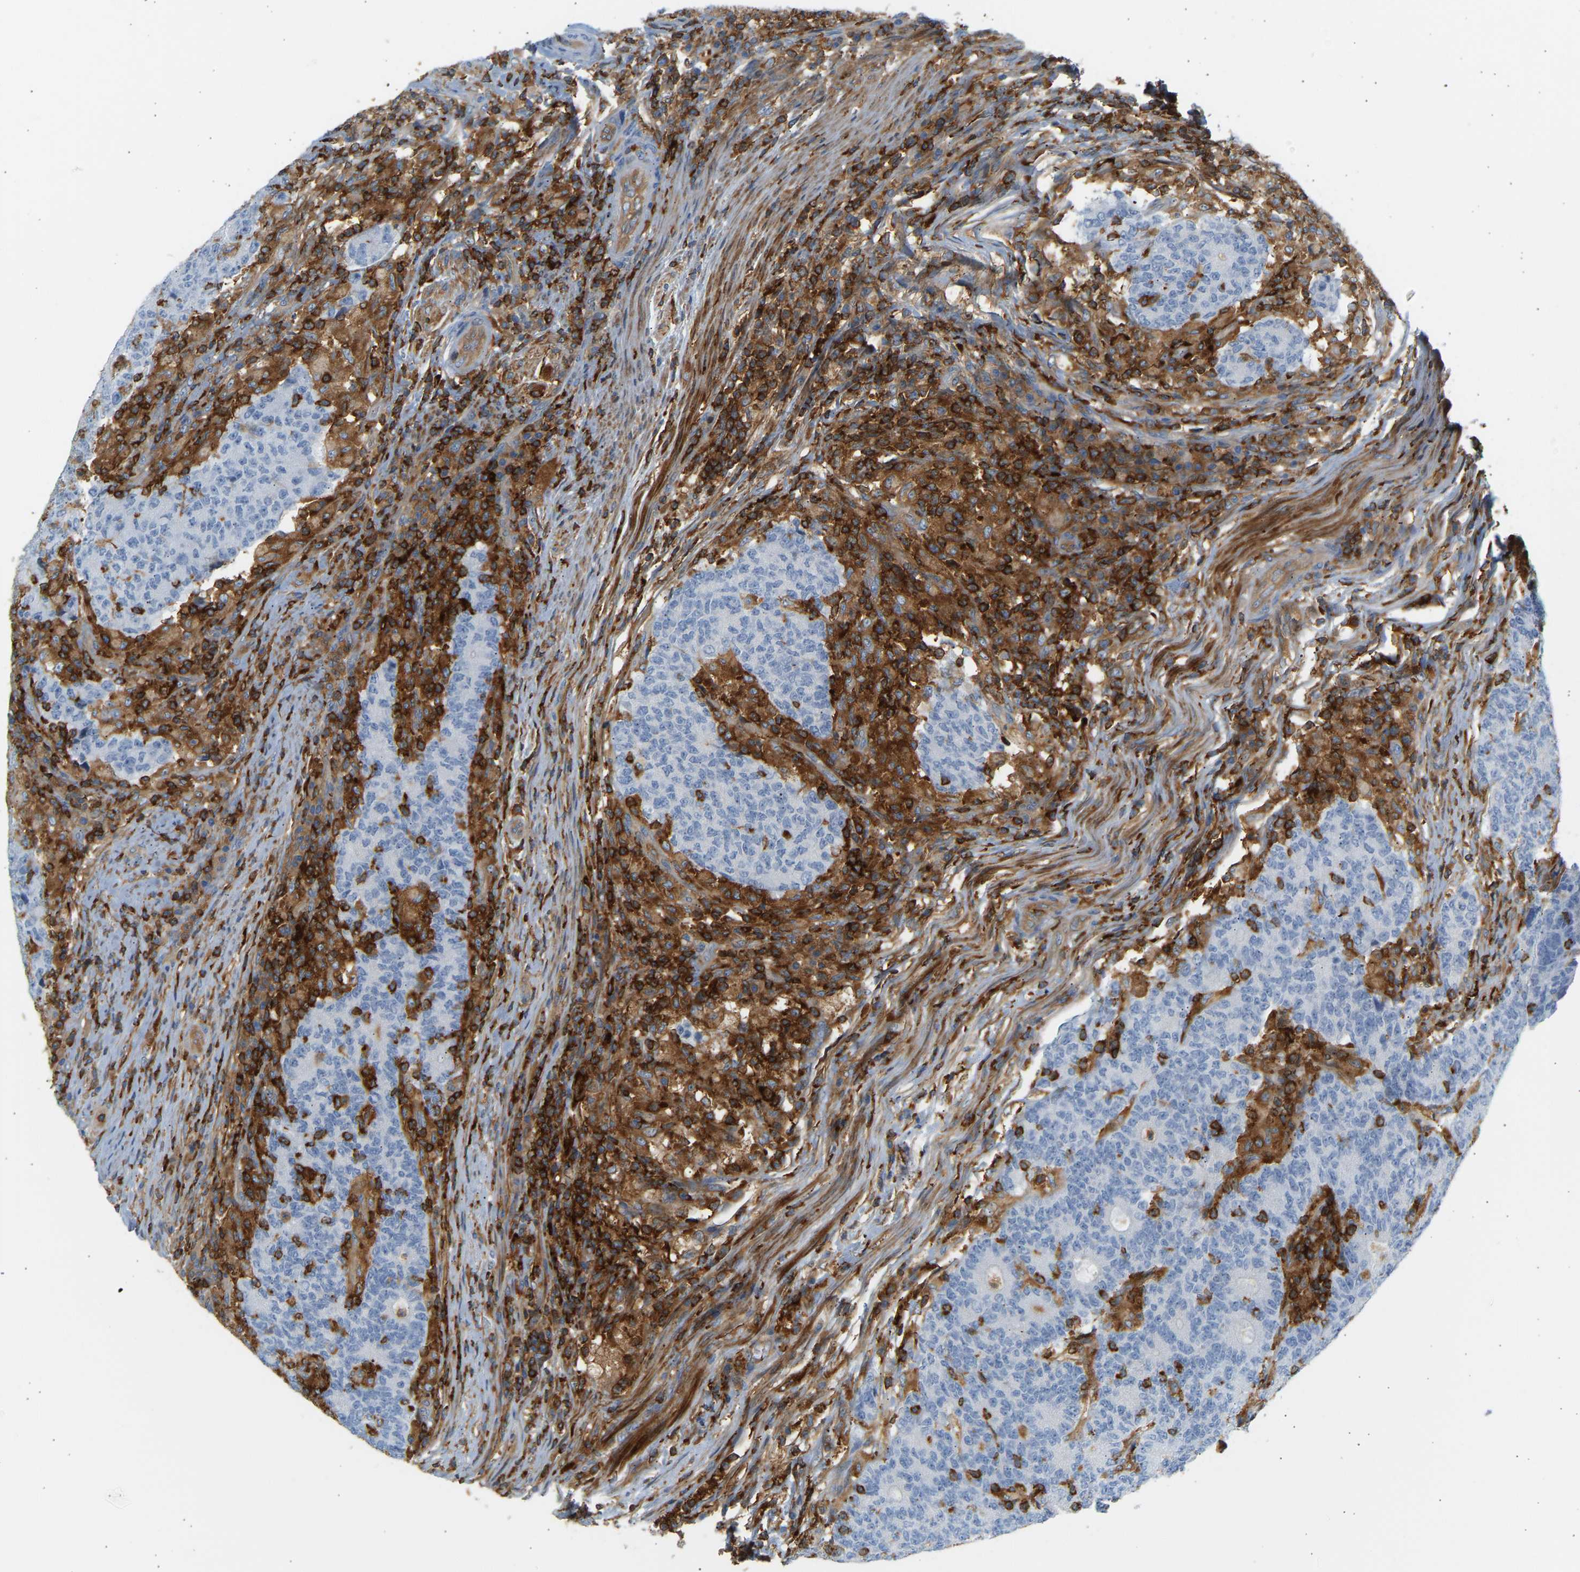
{"staining": {"intensity": "negative", "quantity": "none", "location": "none"}, "tissue": "colorectal cancer", "cell_type": "Tumor cells", "image_type": "cancer", "snomed": [{"axis": "morphology", "description": "Normal tissue, NOS"}, {"axis": "morphology", "description": "Adenocarcinoma, NOS"}, {"axis": "topography", "description": "Colon"}], "caption": "This photomicrograph is of adenocarcinoma (colorectal) stained with immunohistochemistry to label a protein in brown with the nuclei are counter-stained blue. There is no staining in tumor cells.", "gene": "FNBP1", "patient": {"sex": "female", "age": 75}}